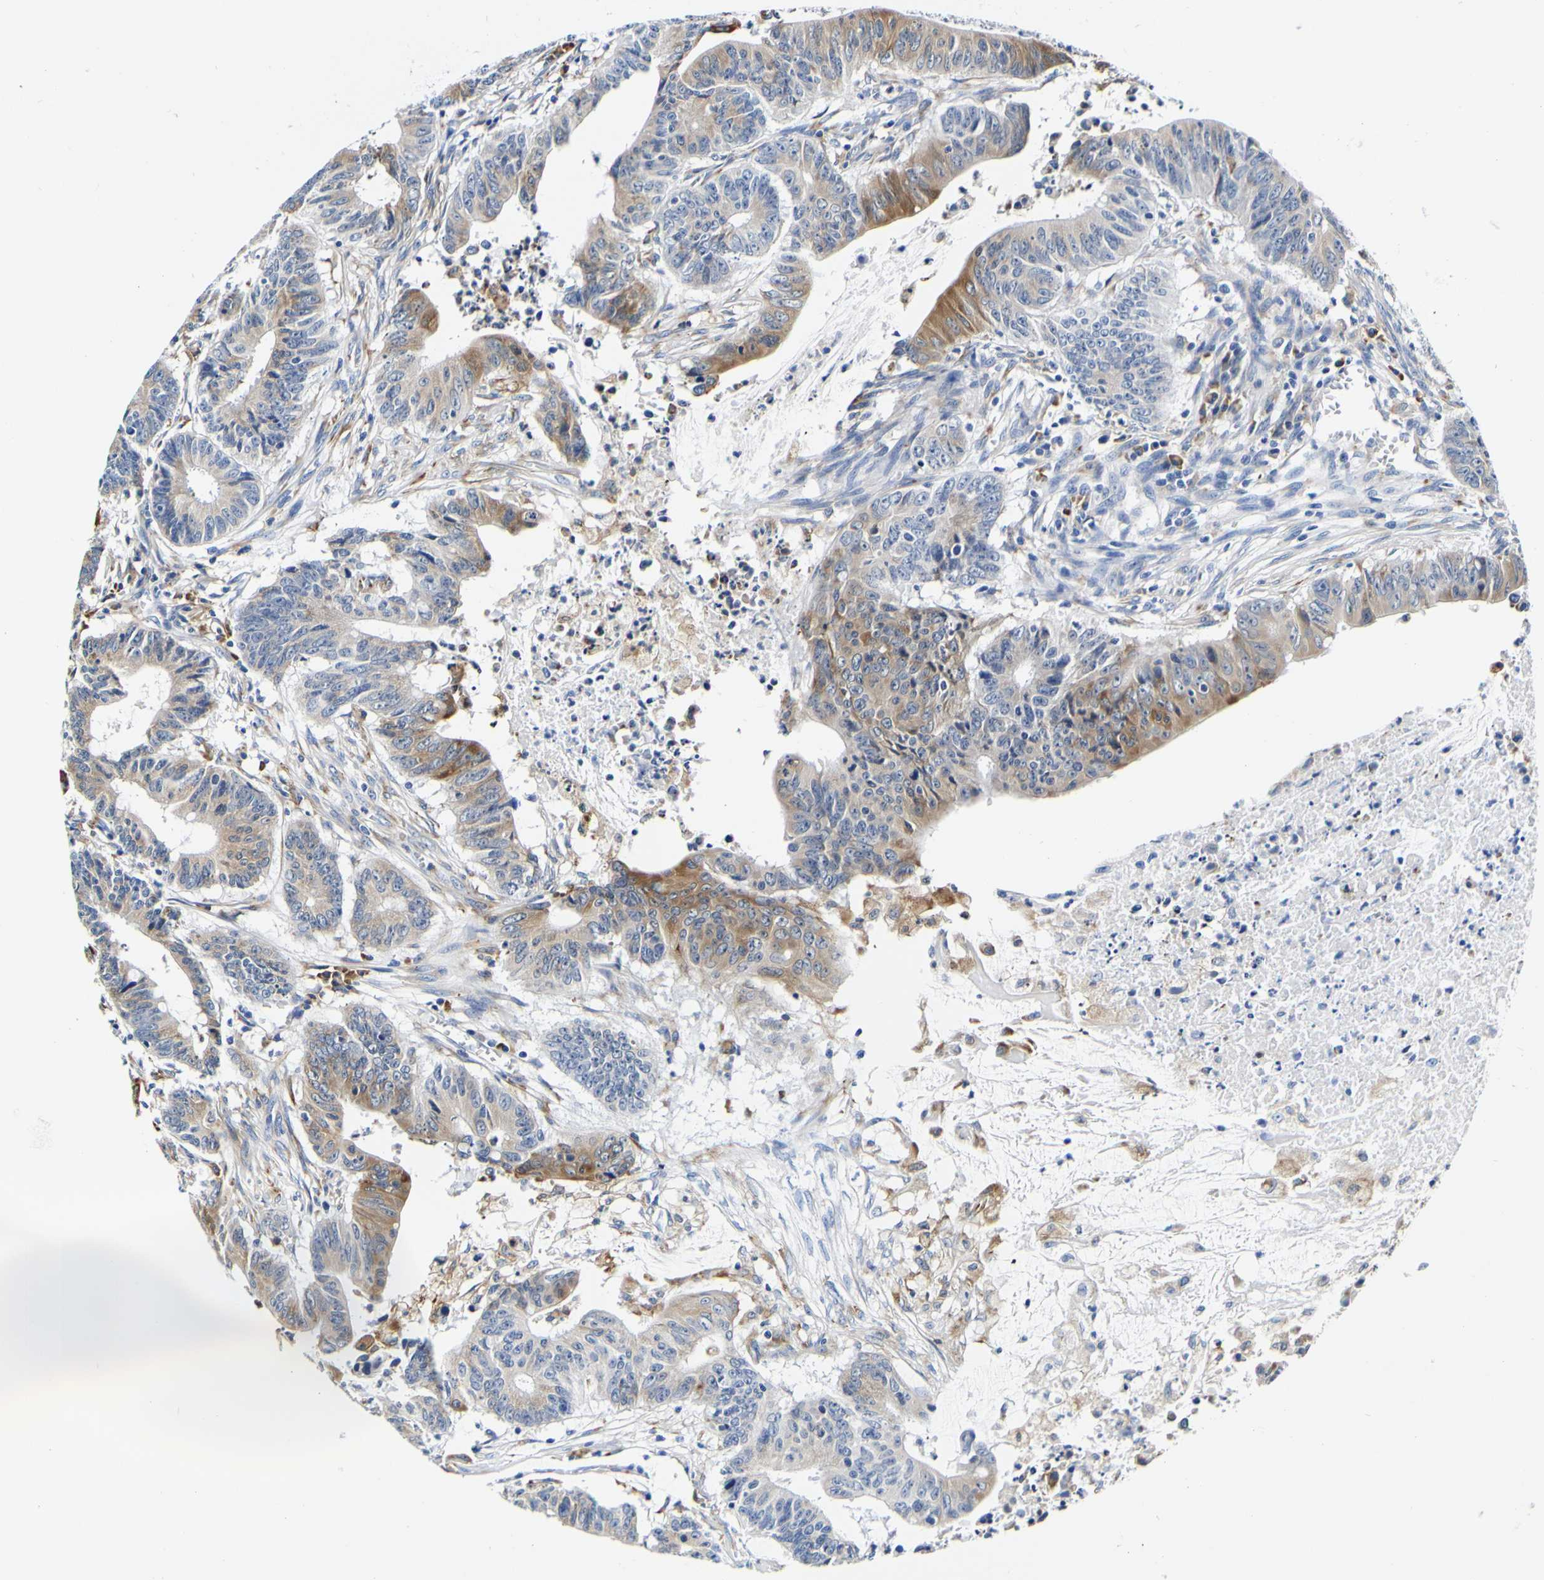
{"staining": {"intensity": "moderate", "quantity": "<25%", "location": "cytoplasmic/membranous"}, "tissue": "colorectal cancer", "cell_type": "Tumor cells", "image_type": "cancer", "snomed": [{"axis": "morphology", "description": "Adenocarcinoma, NOS"}, {"axis": "topography", "description": "Colon"}], "caption": "A brown stain labels moderate cytoplasmic/membranous staining of a protein in human colorectal adenocarcinoma tumor cells.", "gene": "P4HB", "patient": {"sex": "male", "age": 45}}